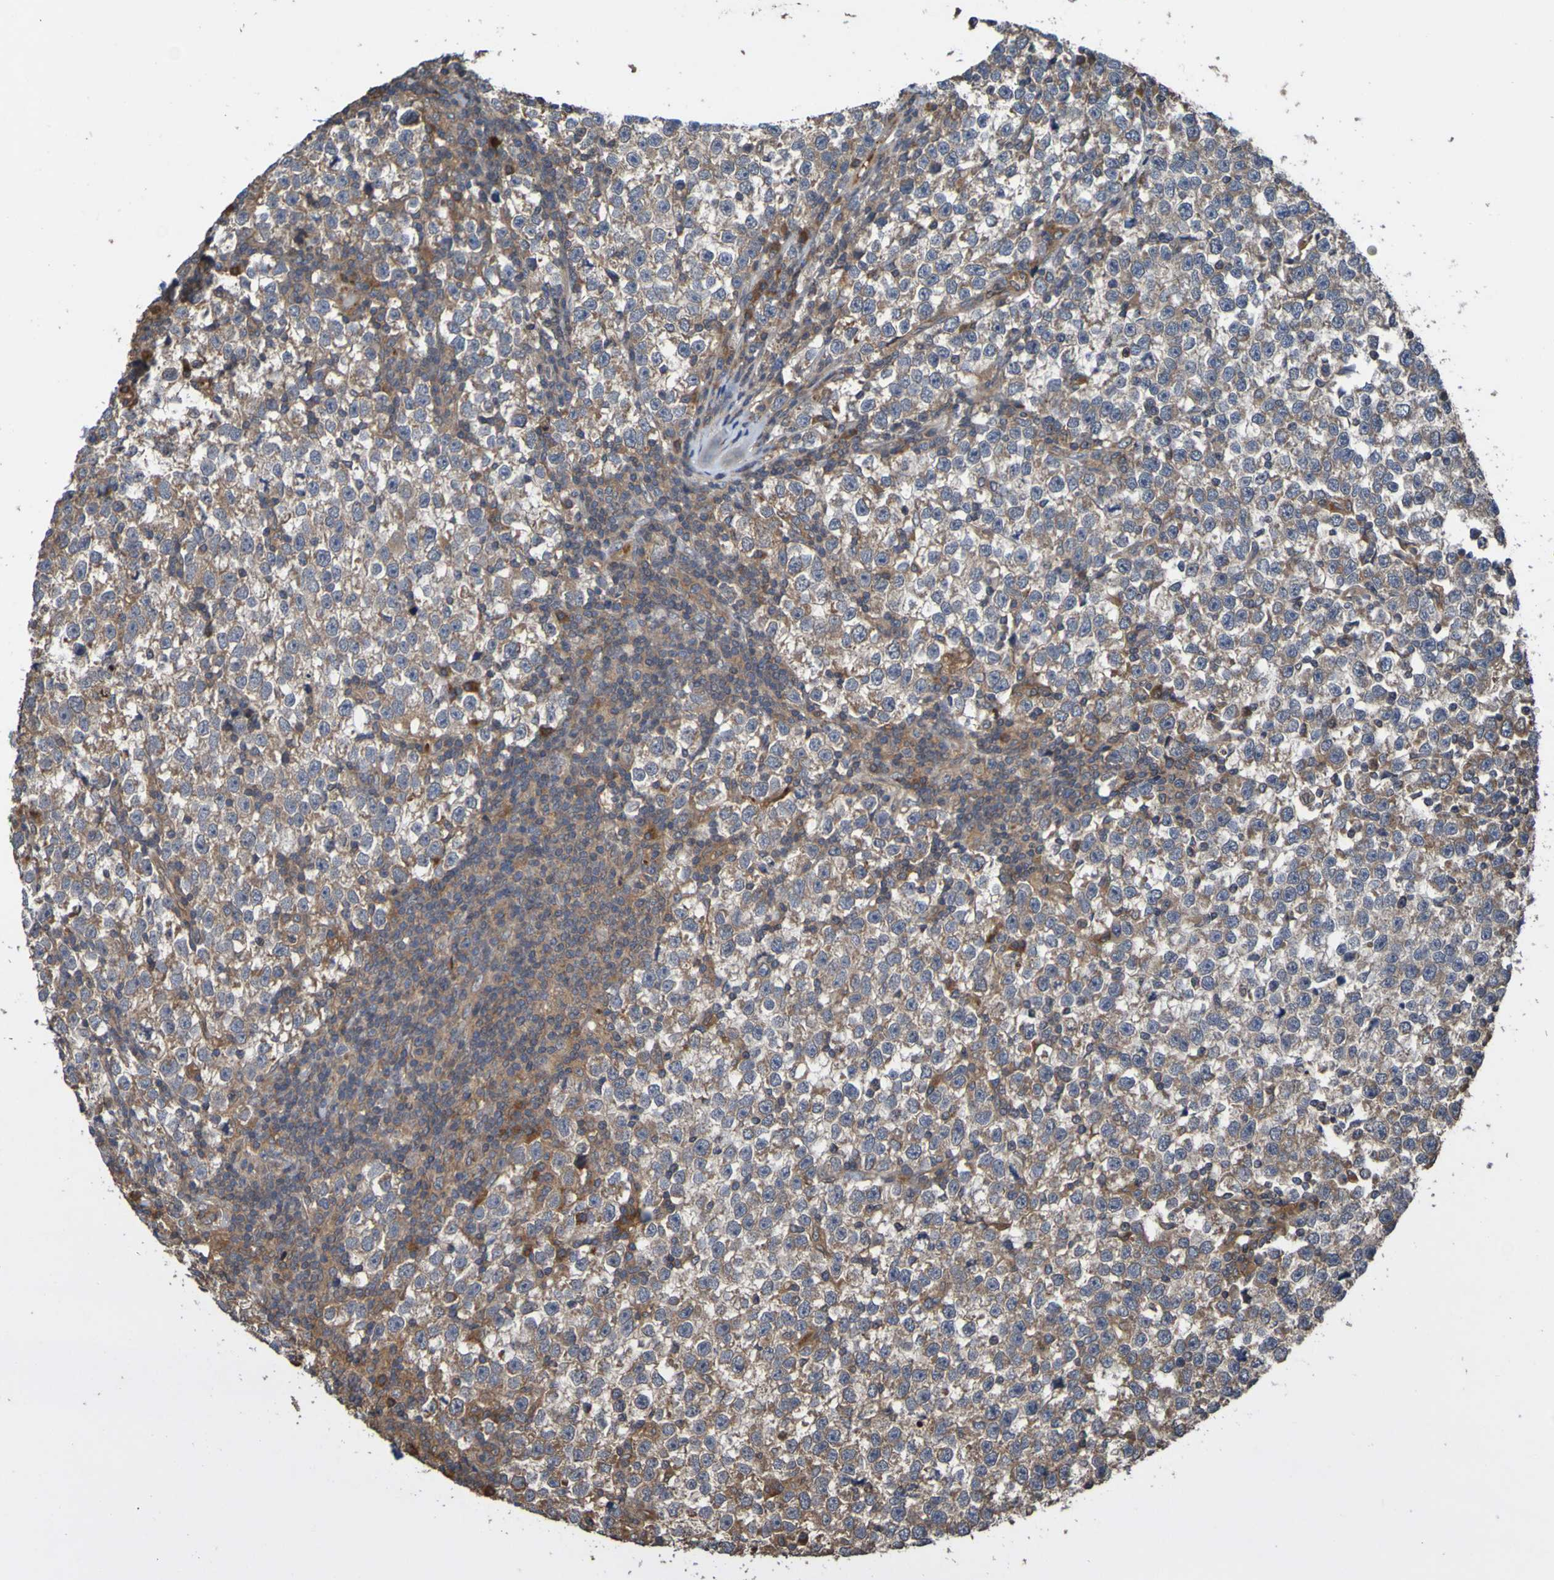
{"staining": {"intensity": "weak", "quantity": ">75%", "location": "cytoplasmic/membranous"}, "tissue": "testis cancer", "cell_type": "Tumor cells", "image_type": "cancer", "snomed": [{"axis": "morphology", "description": "Seminoma, NOS"}, {"axis": "topography", "description": "Testis"}], "caption": "Immunohistochemical staining of testis cancer demonstrates low levels of weak cytoplasmic/membranous expression in approximately >75% of tumor cells.", "gene": "UCN", "patient": {"sex": "male", "age": 43}}